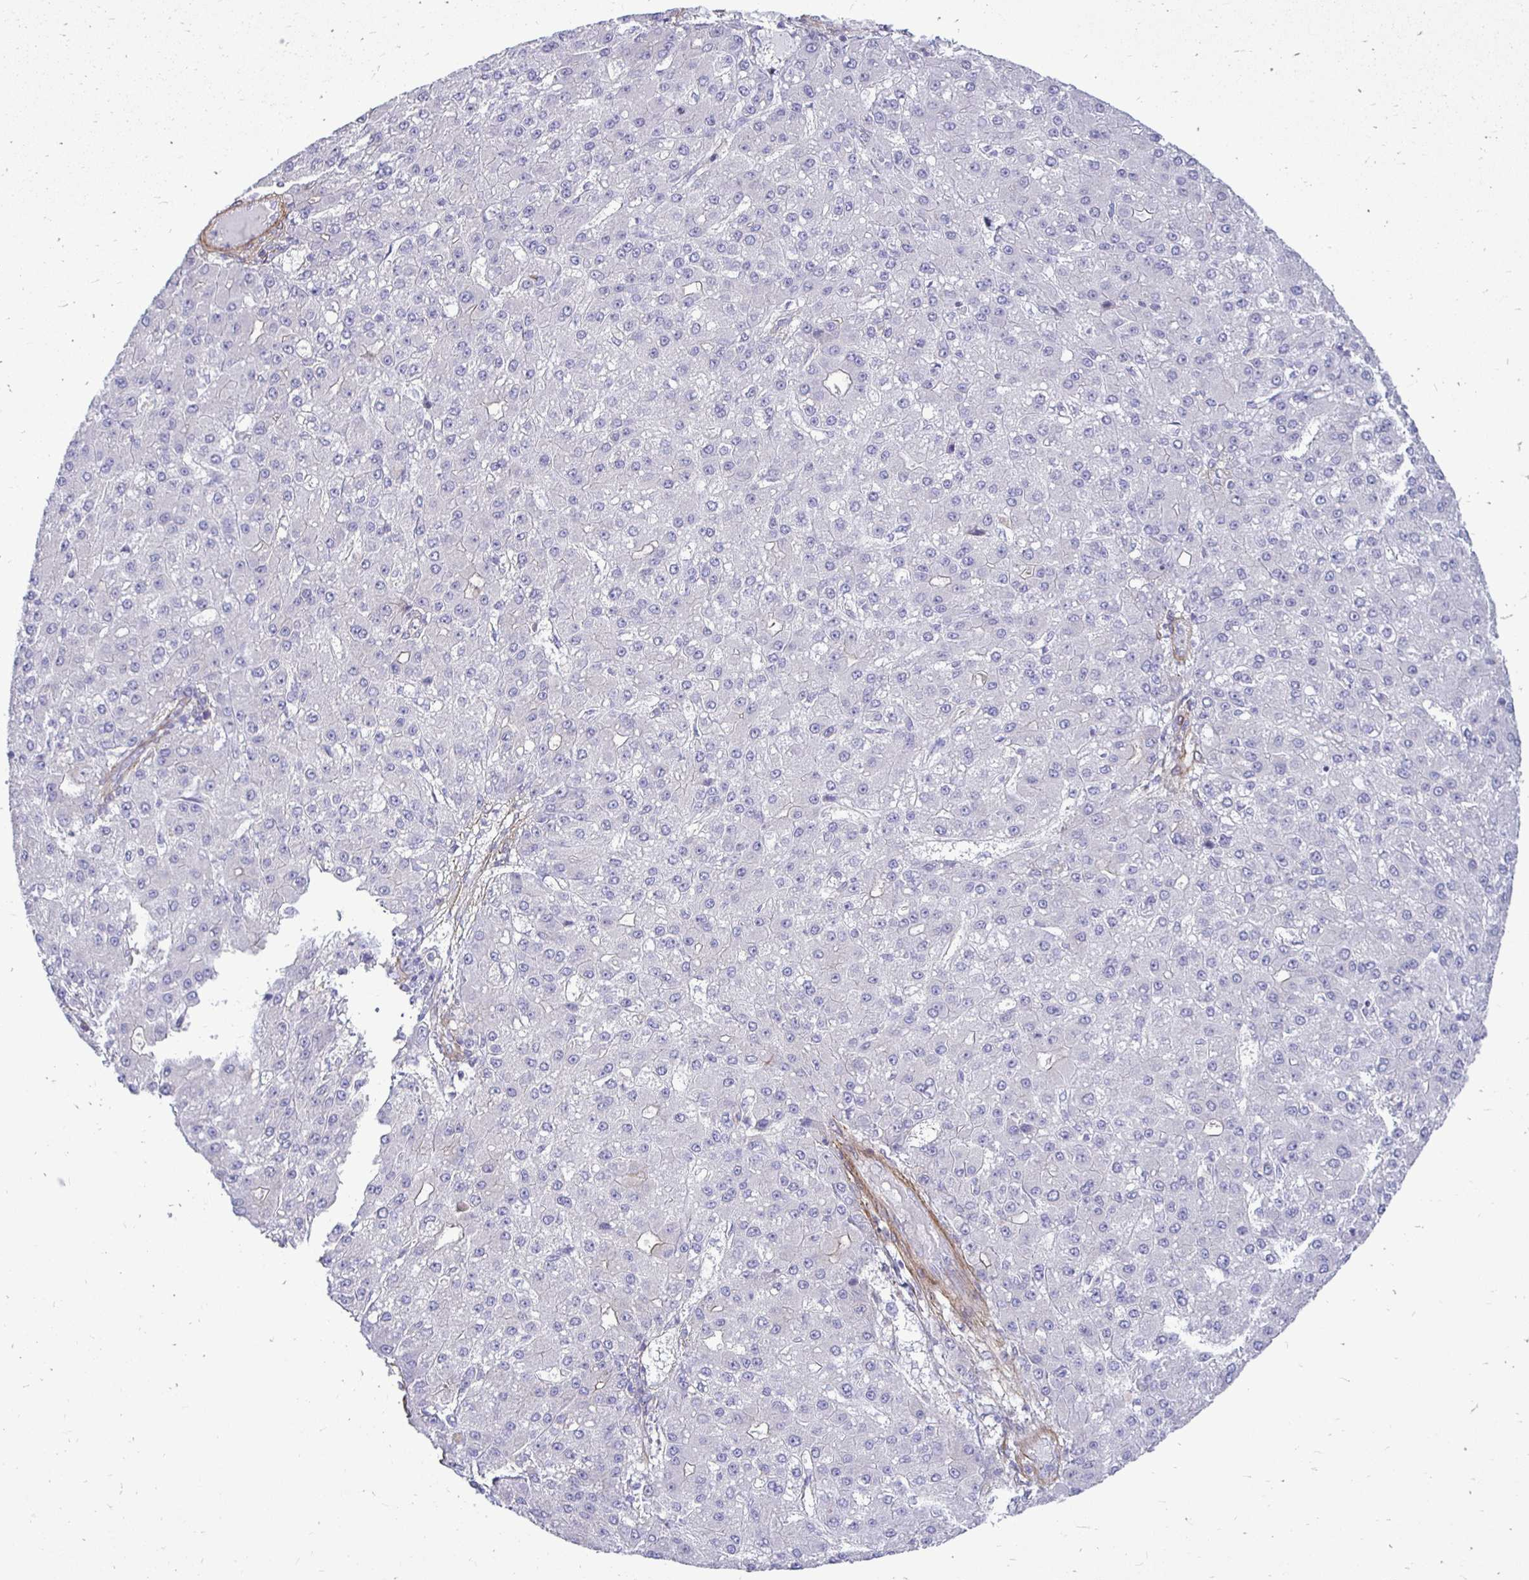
{"staining": {"intensity": "negative", "quantity": "none", "location": "none"}, "tissue": "liver cancer", "cell_type": "Tumor cells", "image_type": "cancer", "snomed": [{"axis": "morphology", "description": "Carcinoma, Hepatocellular, NOS"}, {"axis": "topography", "description": "Liver"}], "caption": "This histopathology image is of hepatocellular carcinoma (liver) stained with immunohistochemistry (IHC) to label a protein in brown with the nuclei are counter-stained blue. There is no expression in tumor cells. (DAB immunohistochemistry (IHC), high magnification).", "gene": "CTPS1", "patient": {"sex": "male", "age": 67}}